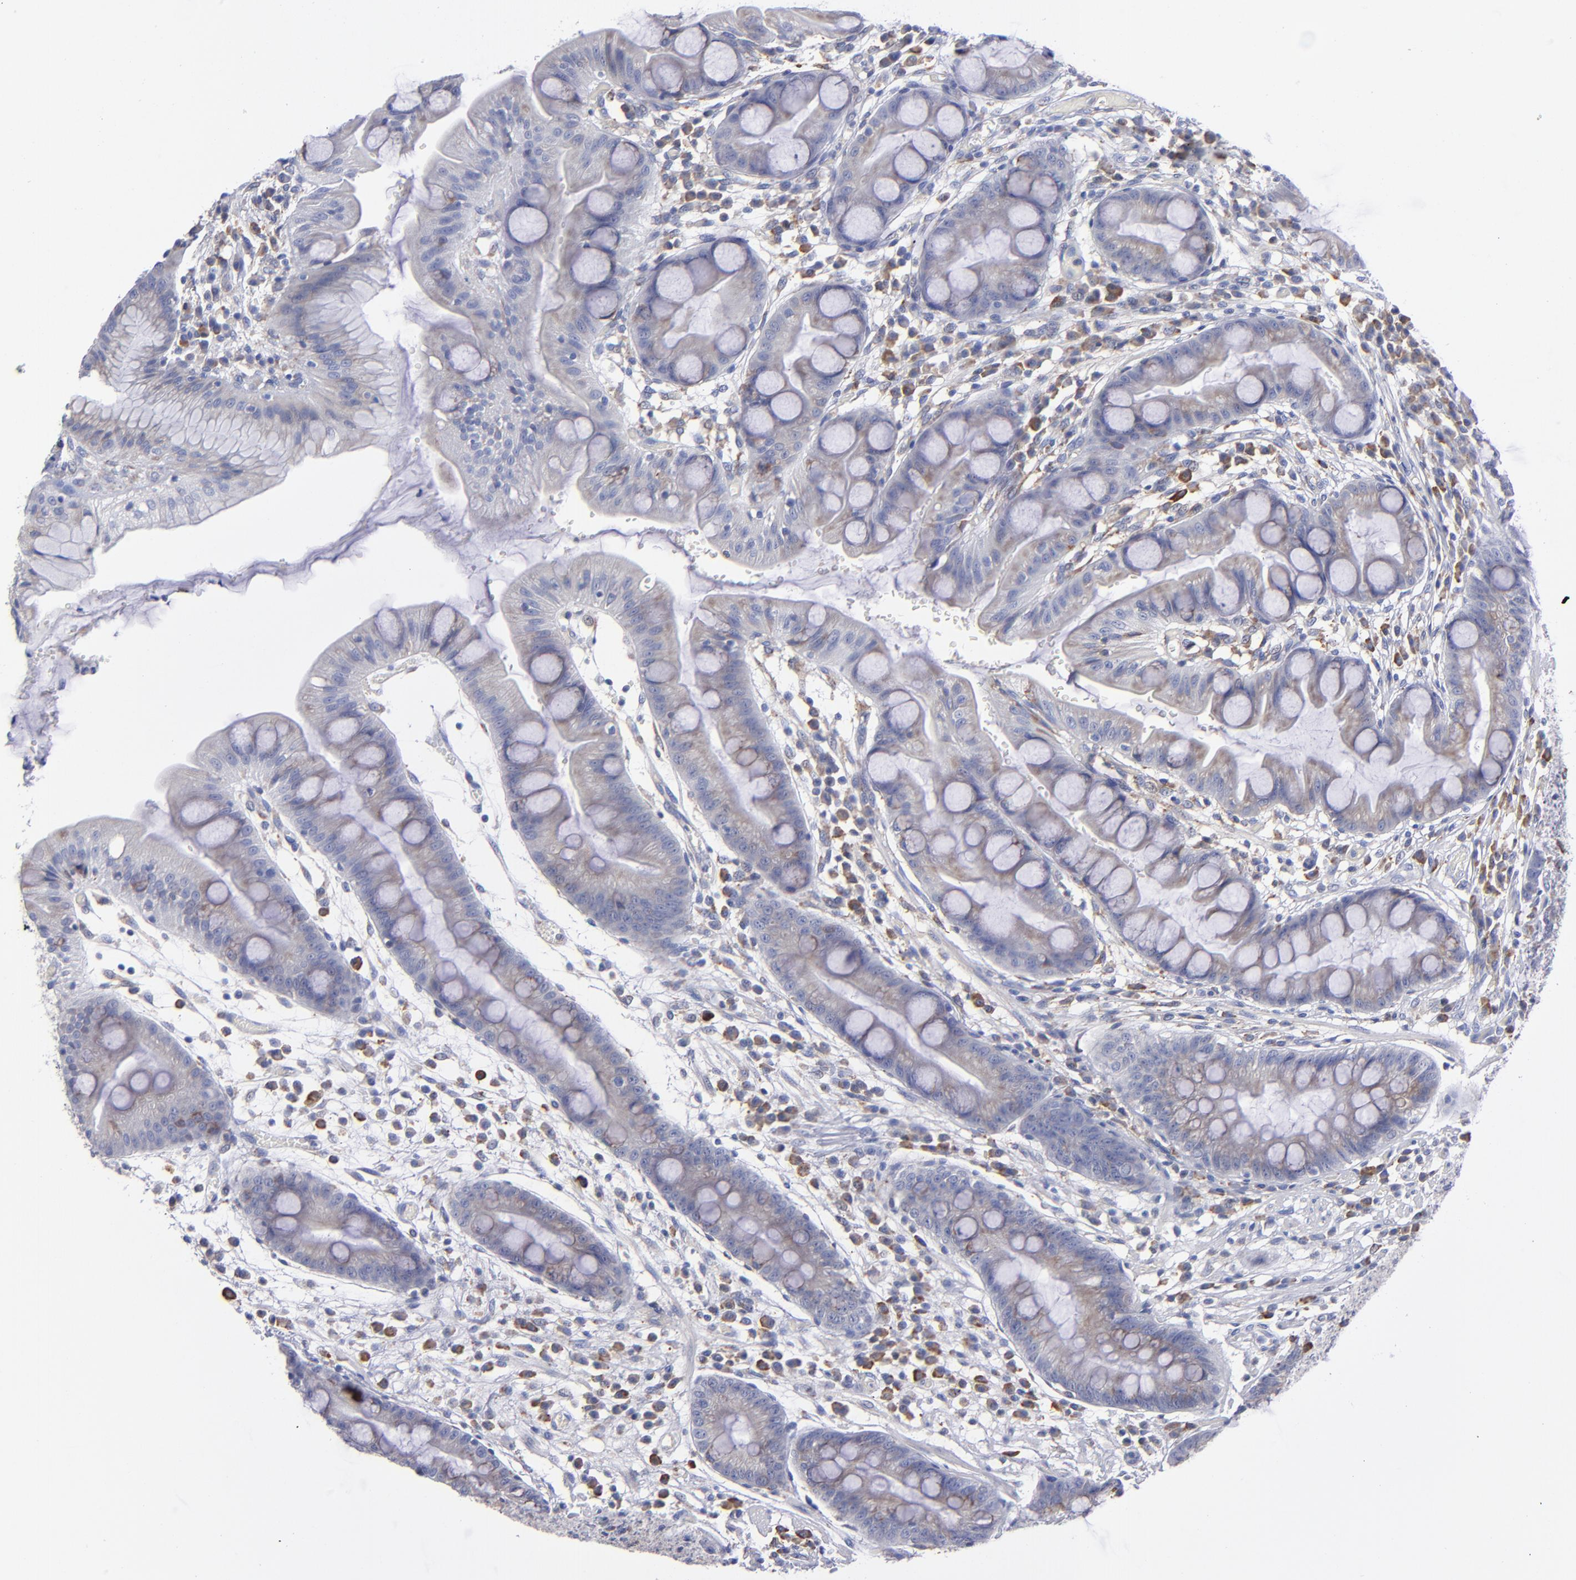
{"staining": {"intensity": "weak", "quantity": "25%-75%", "location": "cytoplasmic/membranous"}, "tissue": "stomach", "cell_type": "Glandular cells", "image_type": "normal", "snomed": [{"axis": "morphology", "description": "Normal tissue, NOS"}, {"axis": "morphology", "description": "Inflammation, NOS"}, {"axis": "topography", "description": "Stomach, lower"}], "caption": "DAB immunohistochemical staining of normal stomach reveals weak cytoplasmic/membranous protein expression in about 25%-75% of glandular cells.", "gene": "MFGE8", "patient": {"sex": "male", "age": 59}}